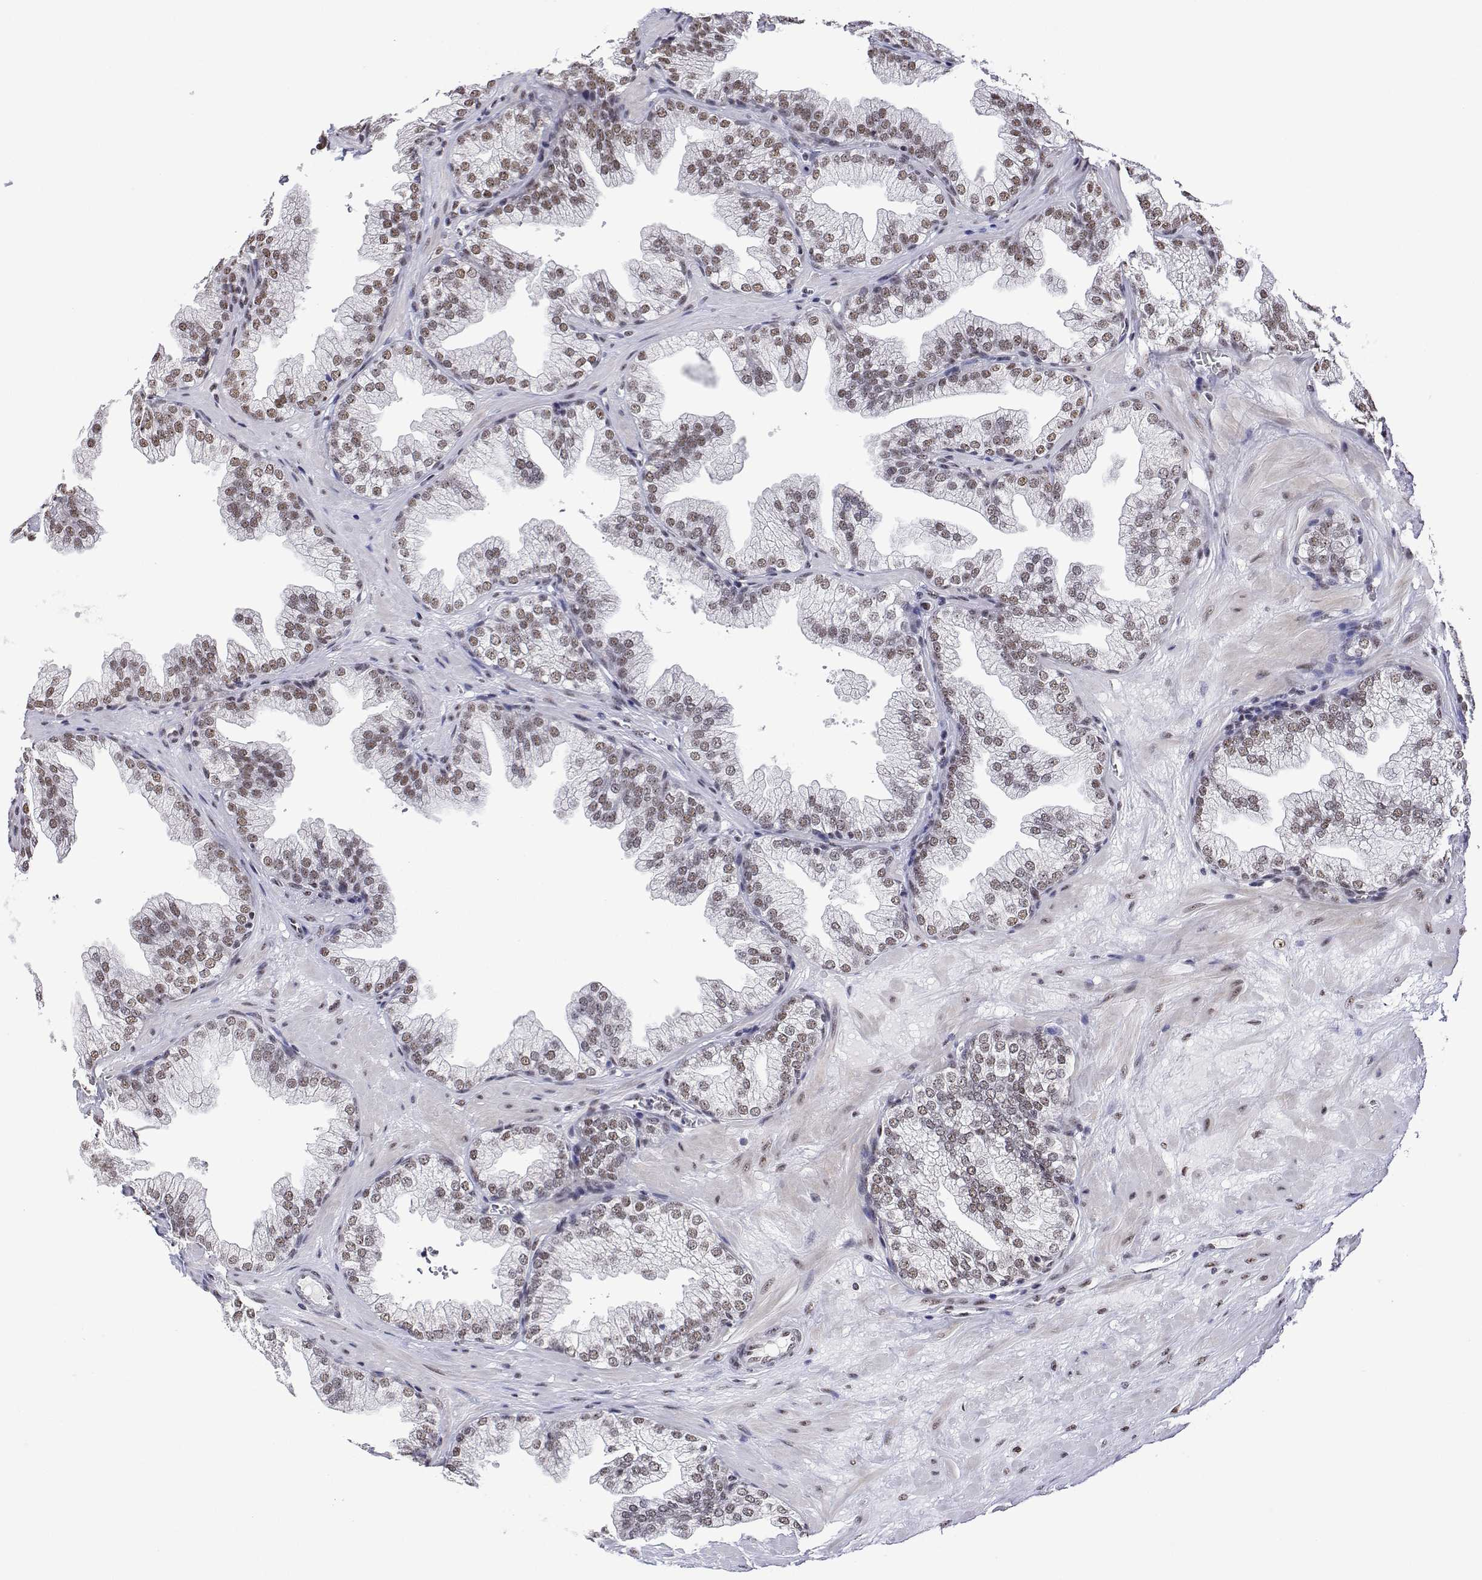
{"staining": {"intensity": "moderate", "quantity": ">75%", "location": "nuclear"}, "tissue": "prostate", "cell_type": "Glandular cells", "image_type": "normal", "snomed": [{"axis": "morphology", "description": "Normal tissue, NOS"}, {"axis": "topography", "description": "Prostate"}], "caption": "Immunohistochemical staining of unremarkable prostate displays medium levels of moderate nuclear expression in approximately >75% of glandular cells. (IHC, brightfield microscopy, high magnification).", "gene": "ADAR", "patient": {"sex": "male", "age": 37}}